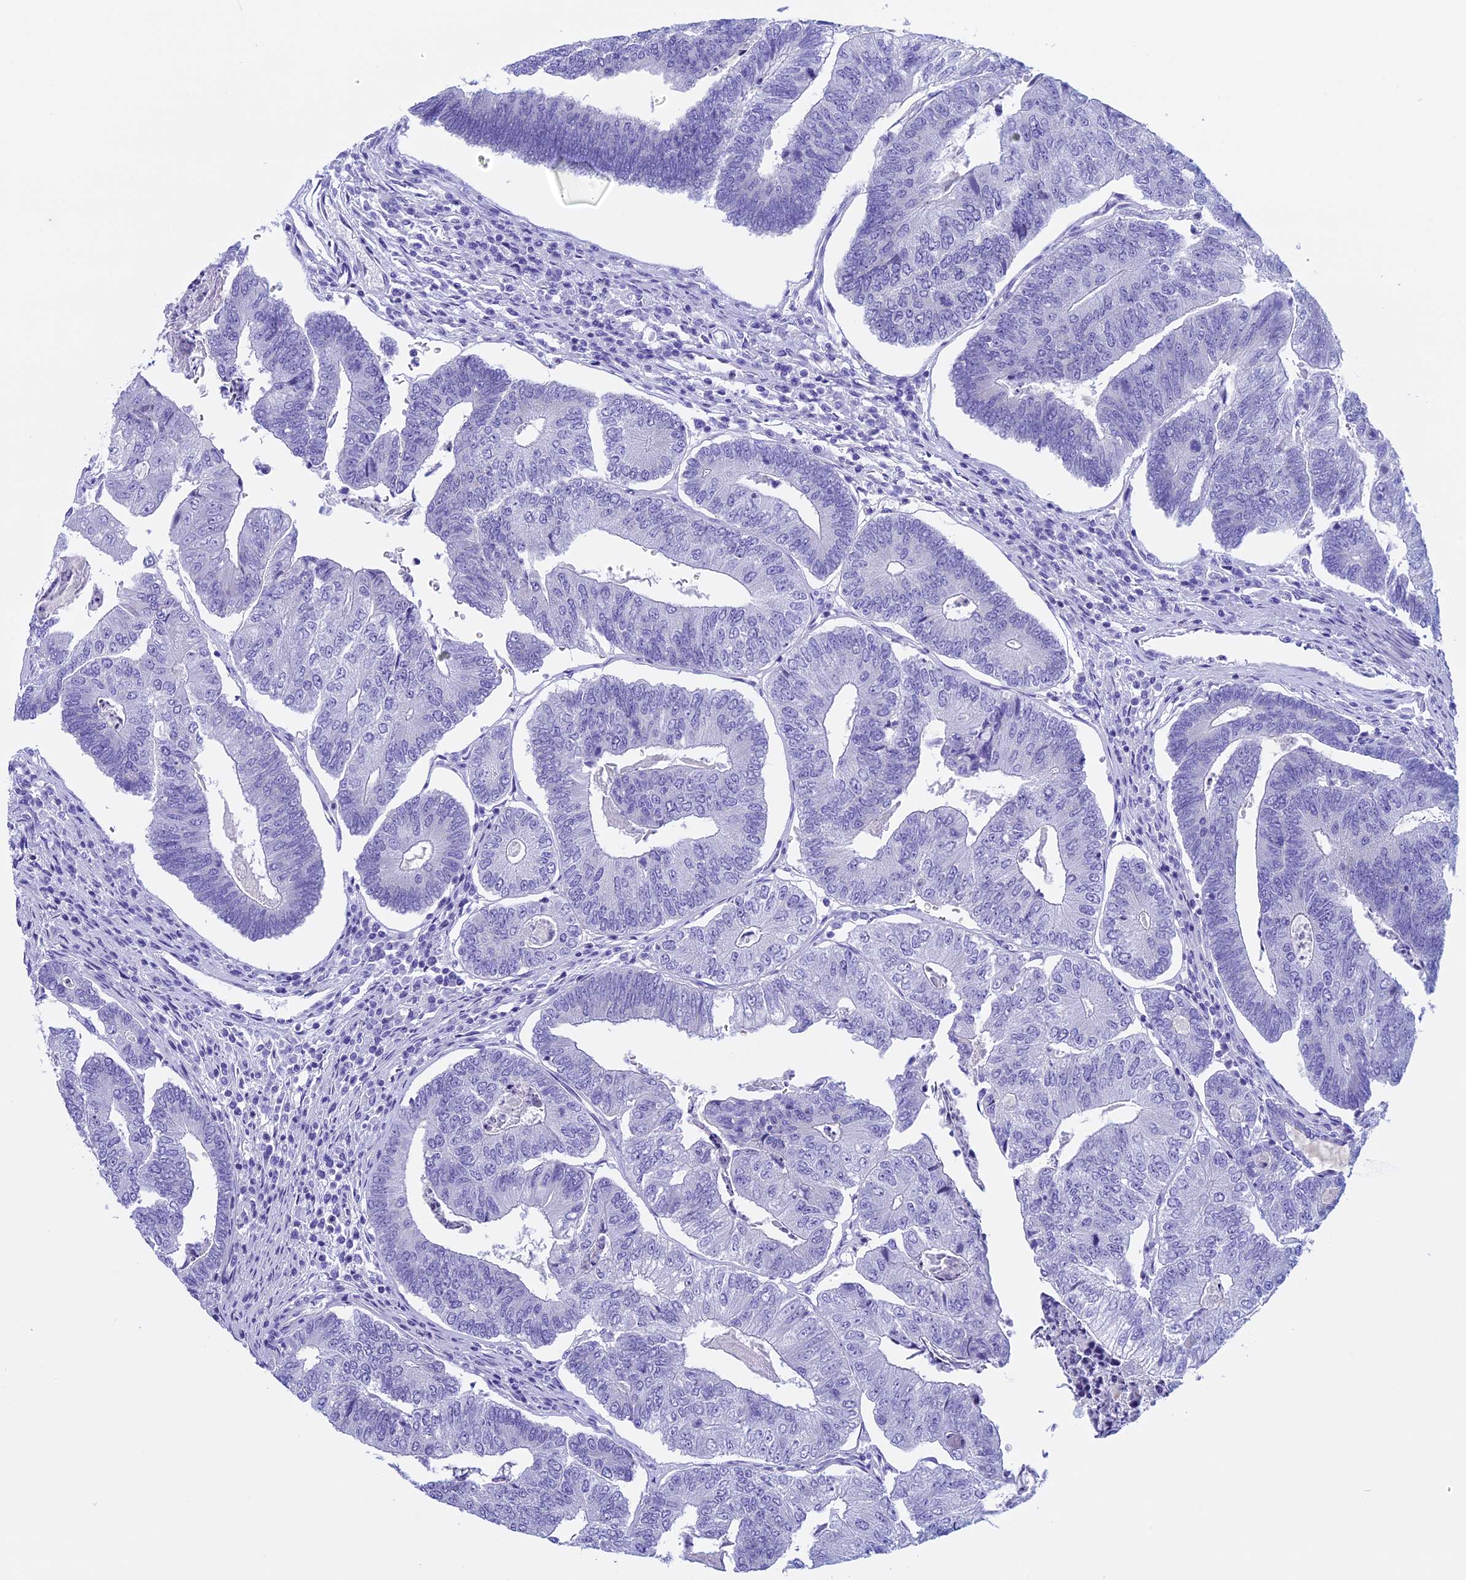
{"staining": {"intensity": "negative", "quantity": "none", "location": "none"}, "tissue": "colorectal cancer", "cell_type": "Tumor cells", "image_type": "cancer", "snomed": [{"axis": "morphology", "description": "Adenocarcinoma, NOS"}, {"axis": "topography", "description": "Colon"}], "caption": "Tumor cells show no significant protein expression in adenocarcinoma (colorectal).", "gene": "FAM169A", "patient": {"sex": "female", "age": 67}}